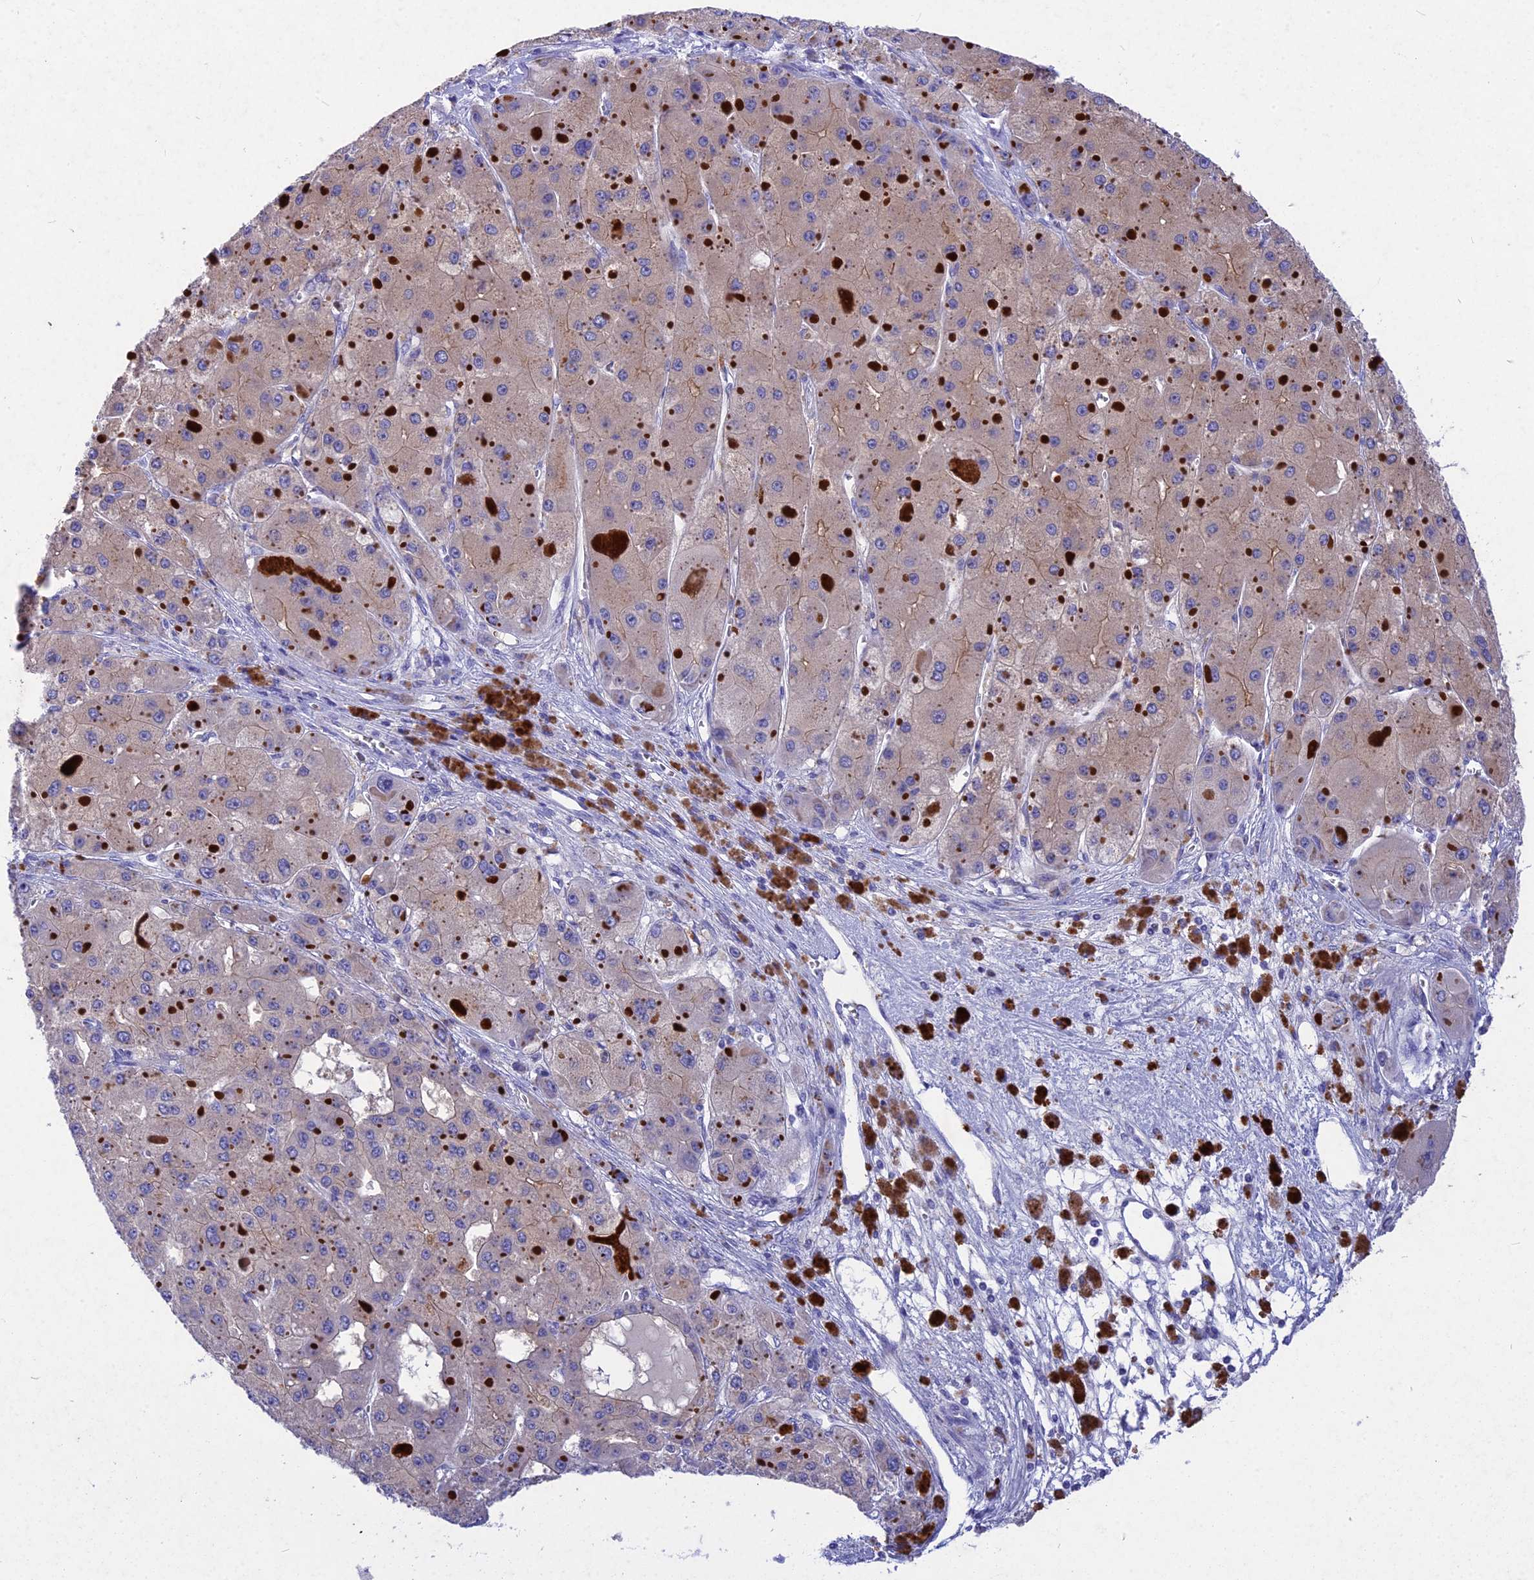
{"staining": {"intensity": "weak", "quantity": "25%-75%", "location": "cytoplasmic/membranous"}, "tissue": "liver cancer", "cell_type": "Tumor cells", "image_type": "cancer", "snomed": [{"axis": "morphology", "description": "Carcinoma, Hepatocellular, NOS"}, {"axis": "topography", "description": "Liver"}], "caption": "This micrograph demonstrates liver hepatocellular carcinoma stained with immunohistochemistry to label a protein in brown. The cytoplasmic/membranous of tumor cells show weak positivity for the protein. Nuclei are counter-stained blue.", "gene": "DEFB119", "patient": {"sex": "female", "age": 73}}